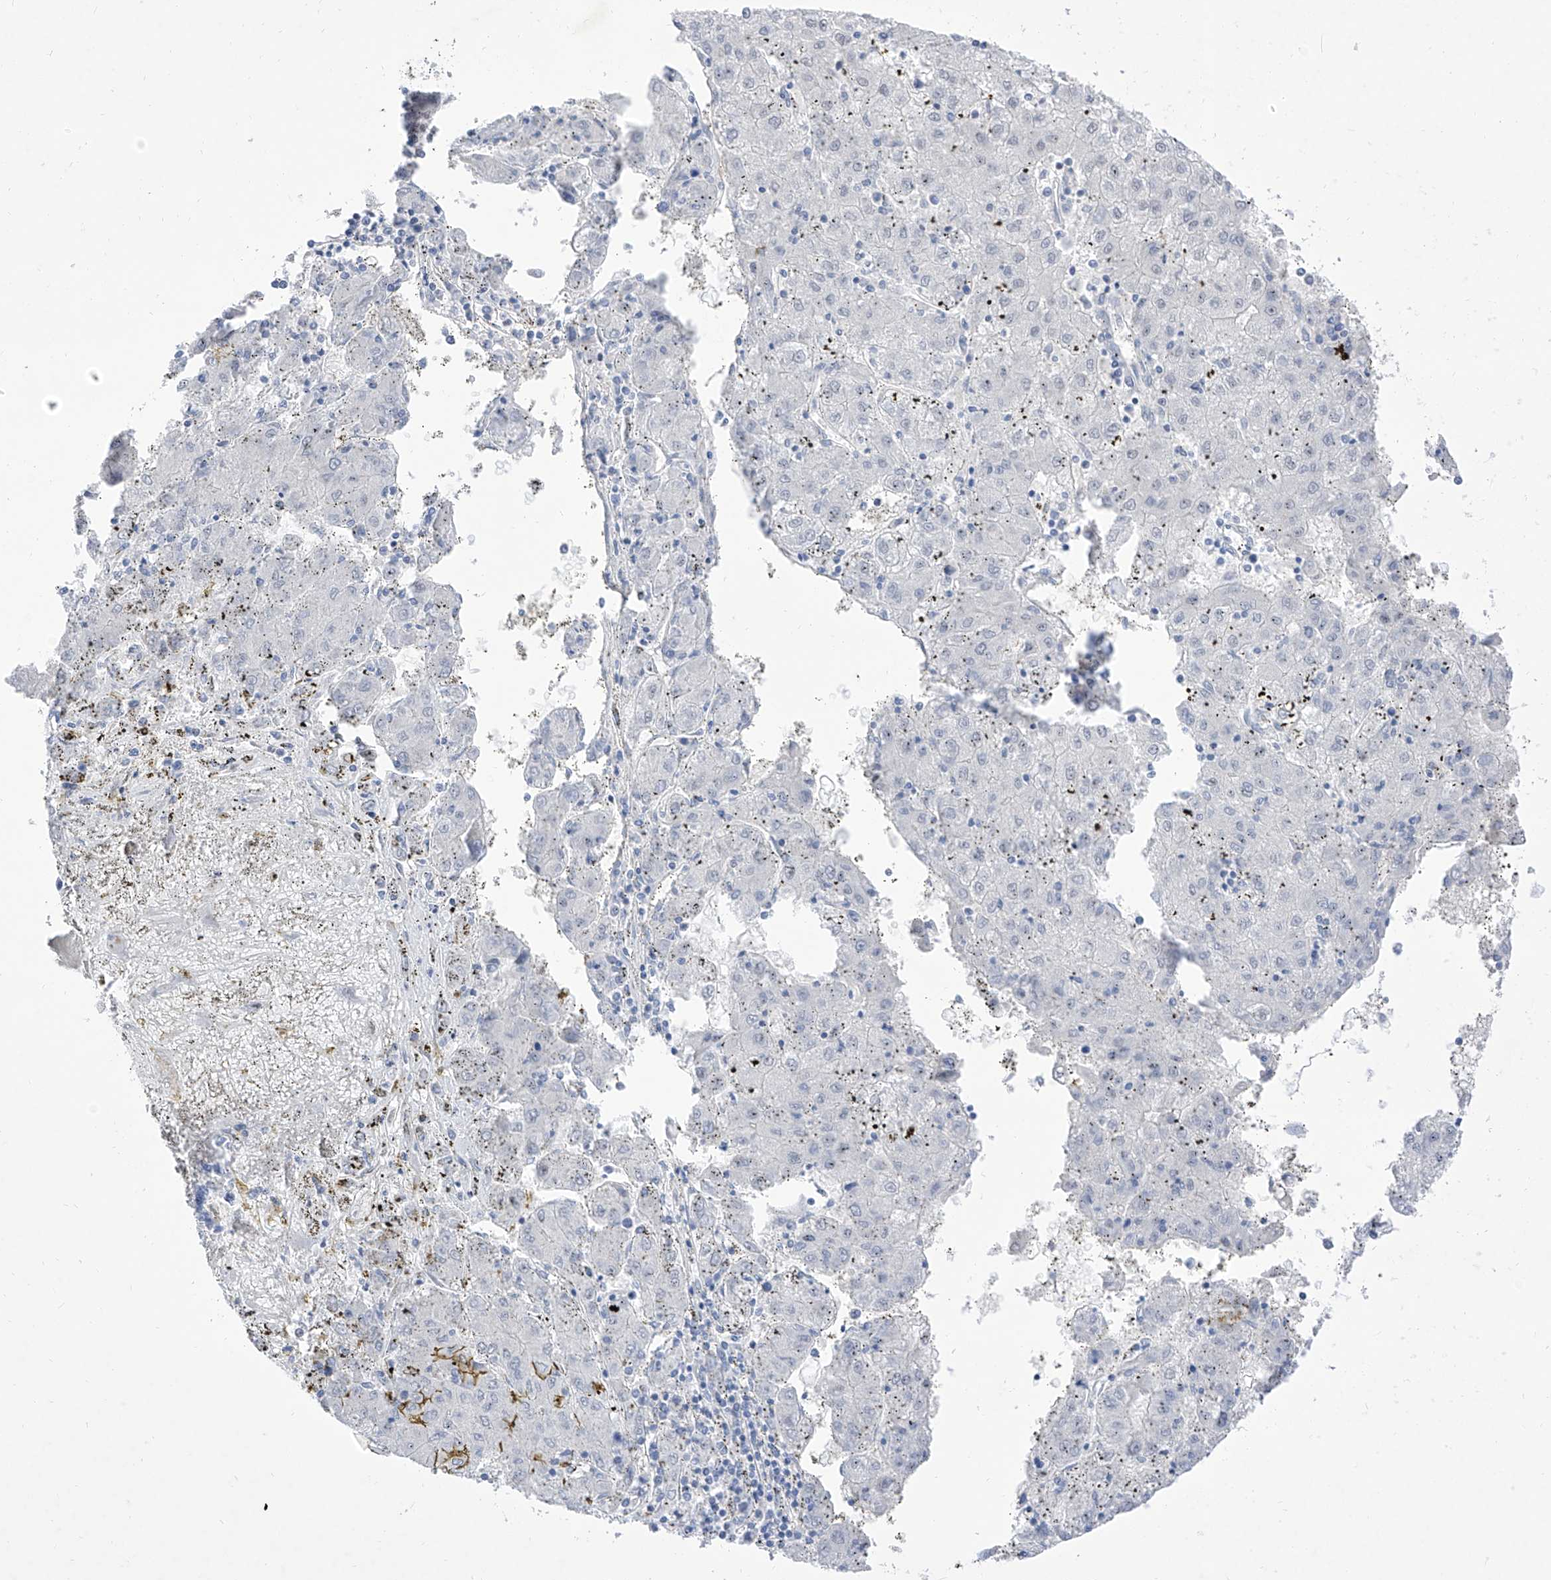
{"staining": {"intensity": "negative", "quantity": "none", "location": "none"}, "tissue": "liver cancer", "cell_type": "Tumor cells", "image_type": "cancer", "snomed": [{"axis": "morphology", "description": "Carcinoma, Hepatocellular, NOS"}, {"axis": "topography", "description": "Liver"}], "caption": "An IHC micrograph of liver cancer (hepatocellular carcinoma) is shown. There is no staining in tumor cells of liver cancer (hepatocellular carcinoma). Brightfield microscopy of IHC stained with DAB (brown) and hematoxylin (blue), captured at high magnification.", "gene": "ATN1", "patient": {"sex": "male", "age": 72}}